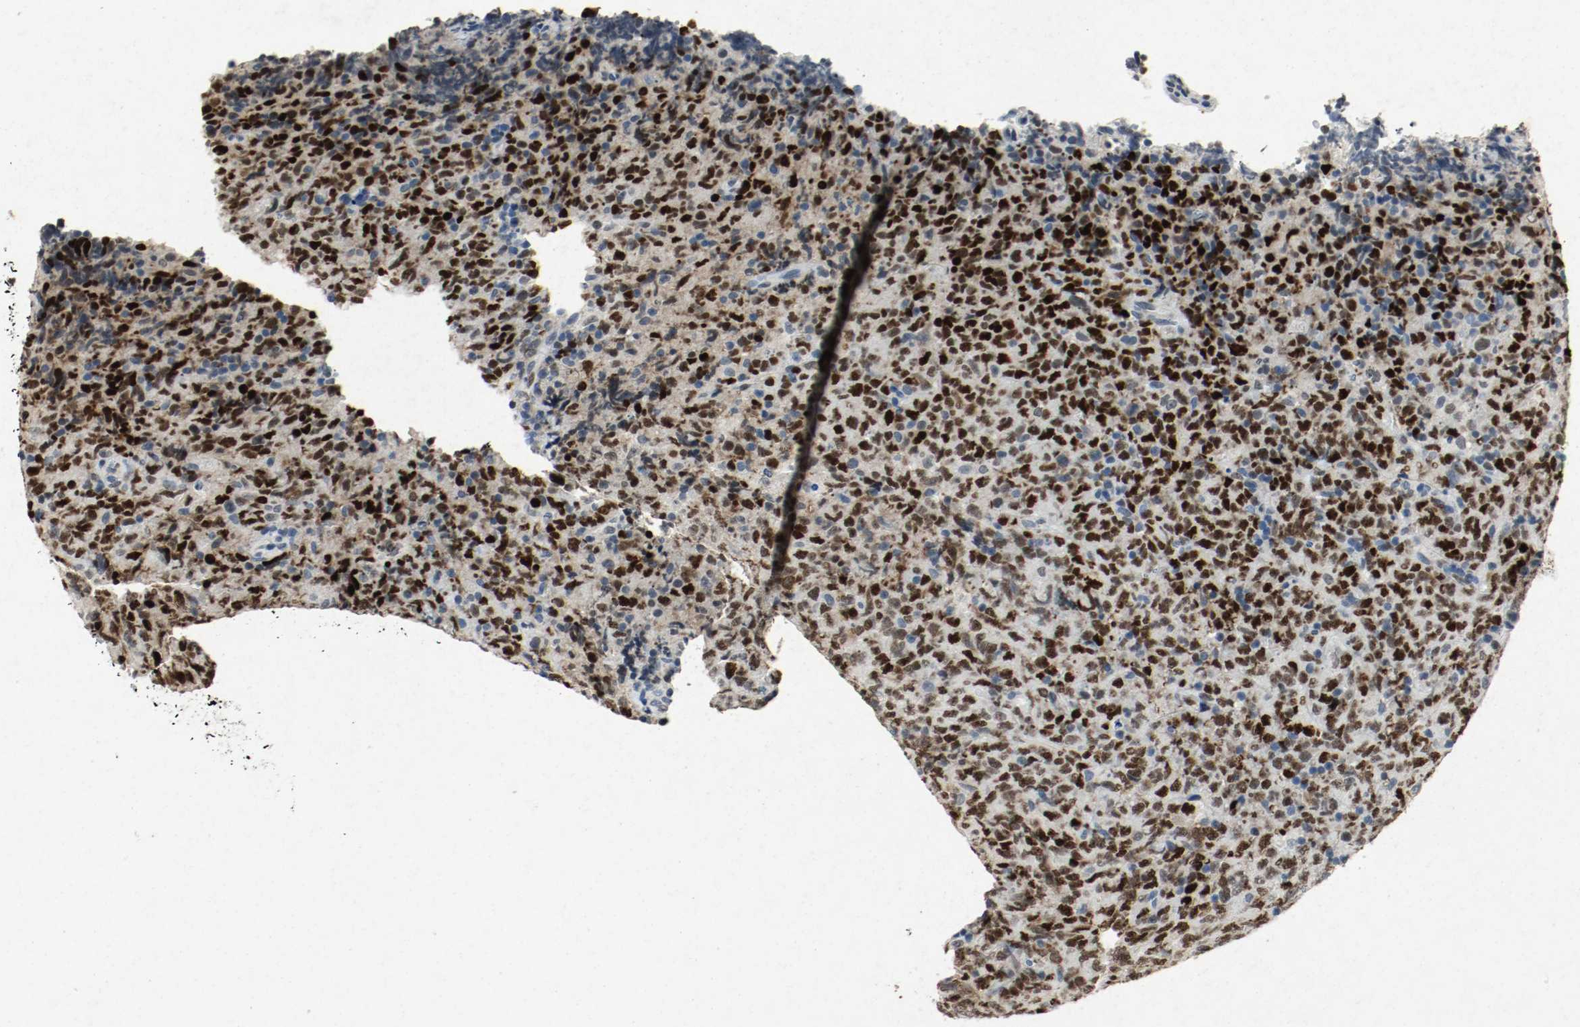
{"staining": {"intensity": "strong", "quantity": ">75%", "location": "nuclear"}, "tissue": "lymphoma", "cell_type": "Tumor cells", "image_type": "cancer", "snomed": [{"axis": "morphology", "description": "Malignant lymphoma, non-Hodgkin's type, High grade"}, {"axis": "topography", "description": "Tonsil"}], "caption": "Tumor cells demonstrate high levels of strong nuclear positivity in about >75% of cells in malignant lymphoma, non-Hodgkin's type (high-grade). The protein is shown in brown color, while the nuclei are stained blue.", "gene": "DNMT1", "patient": {"sex": "female", "age": 36}}